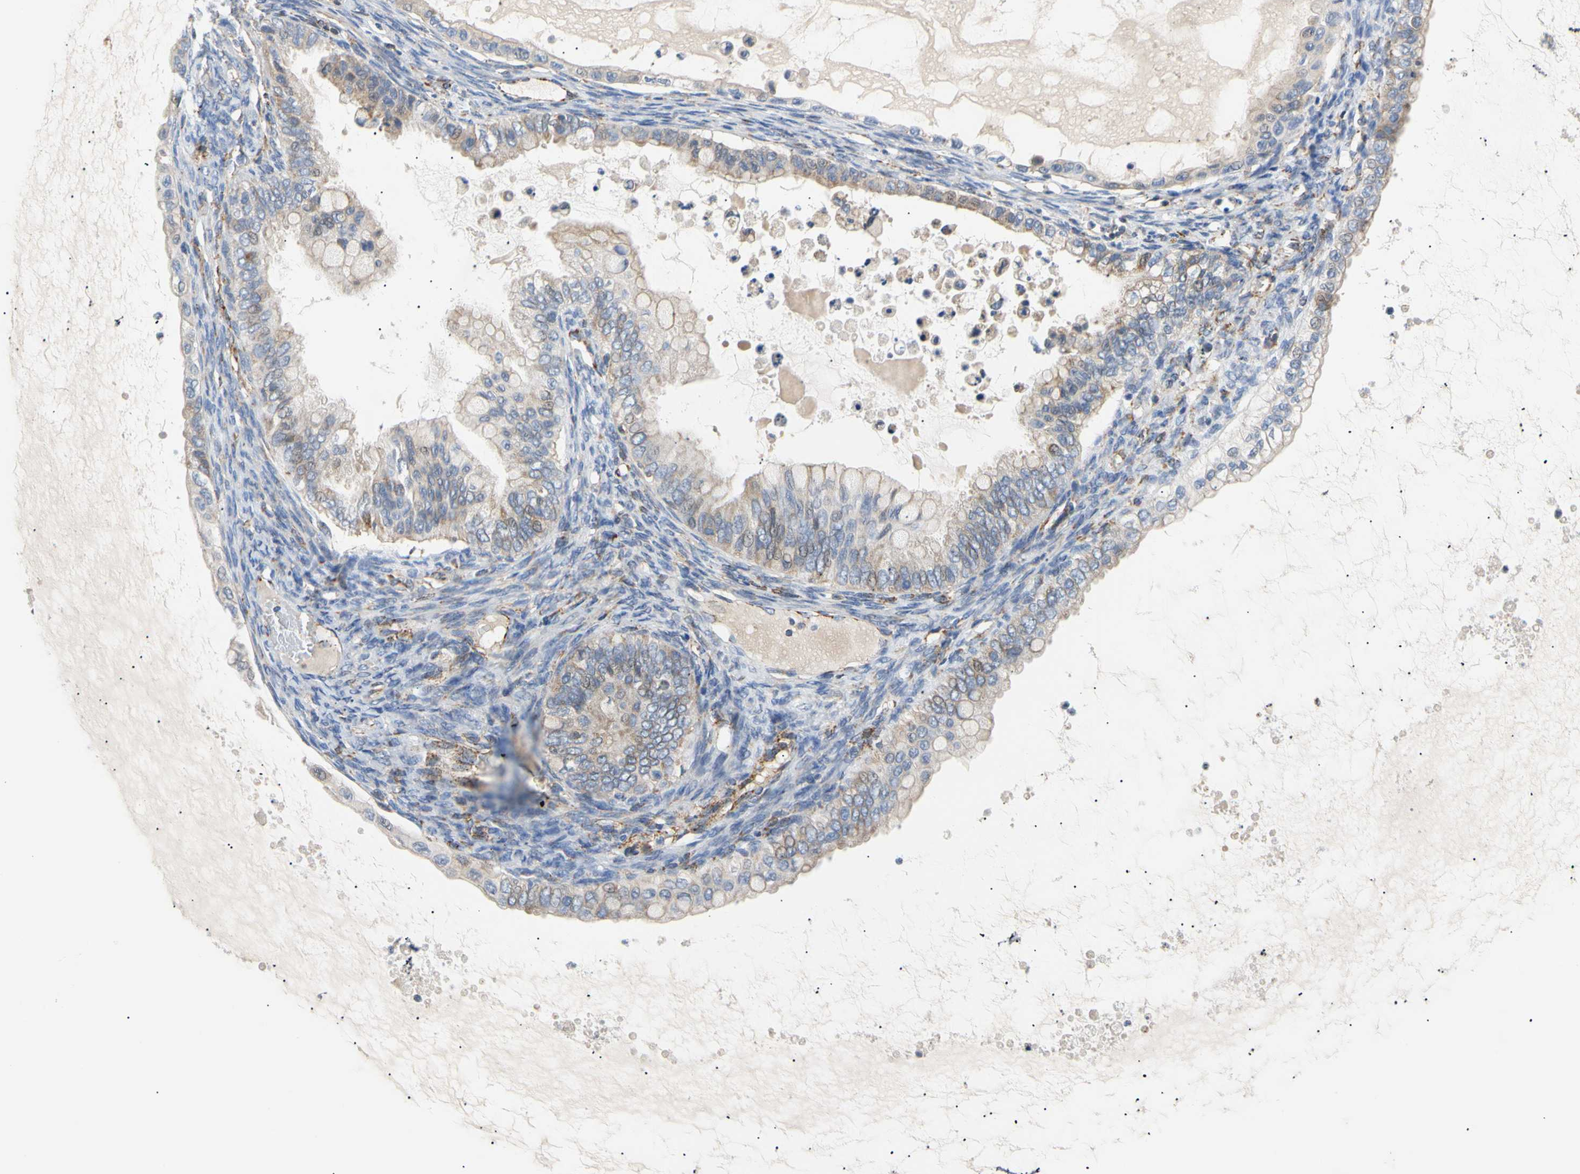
{"staining": {"intensity": "weak", "quantity": ">75%", "location": "cytoplasmic/membranous"}, "tissue": "ovarian cancer", "cell_type": "Tumor cells", "image_type": "cancer", "snomed": [{"axis": "morphology", "description": "Cystadenocarcinoma, mucinous, NOS"}, {"axis": "topography", "description": "Ovary"}], "caption": "Weak cytoplasmic/membranous protein positivity is identified in about >75% of tumor cells in ovarian mucinous cystadenocarcinoma.", "gene": "ACAT1", "patient": {"sex": "female", "age": 80}}